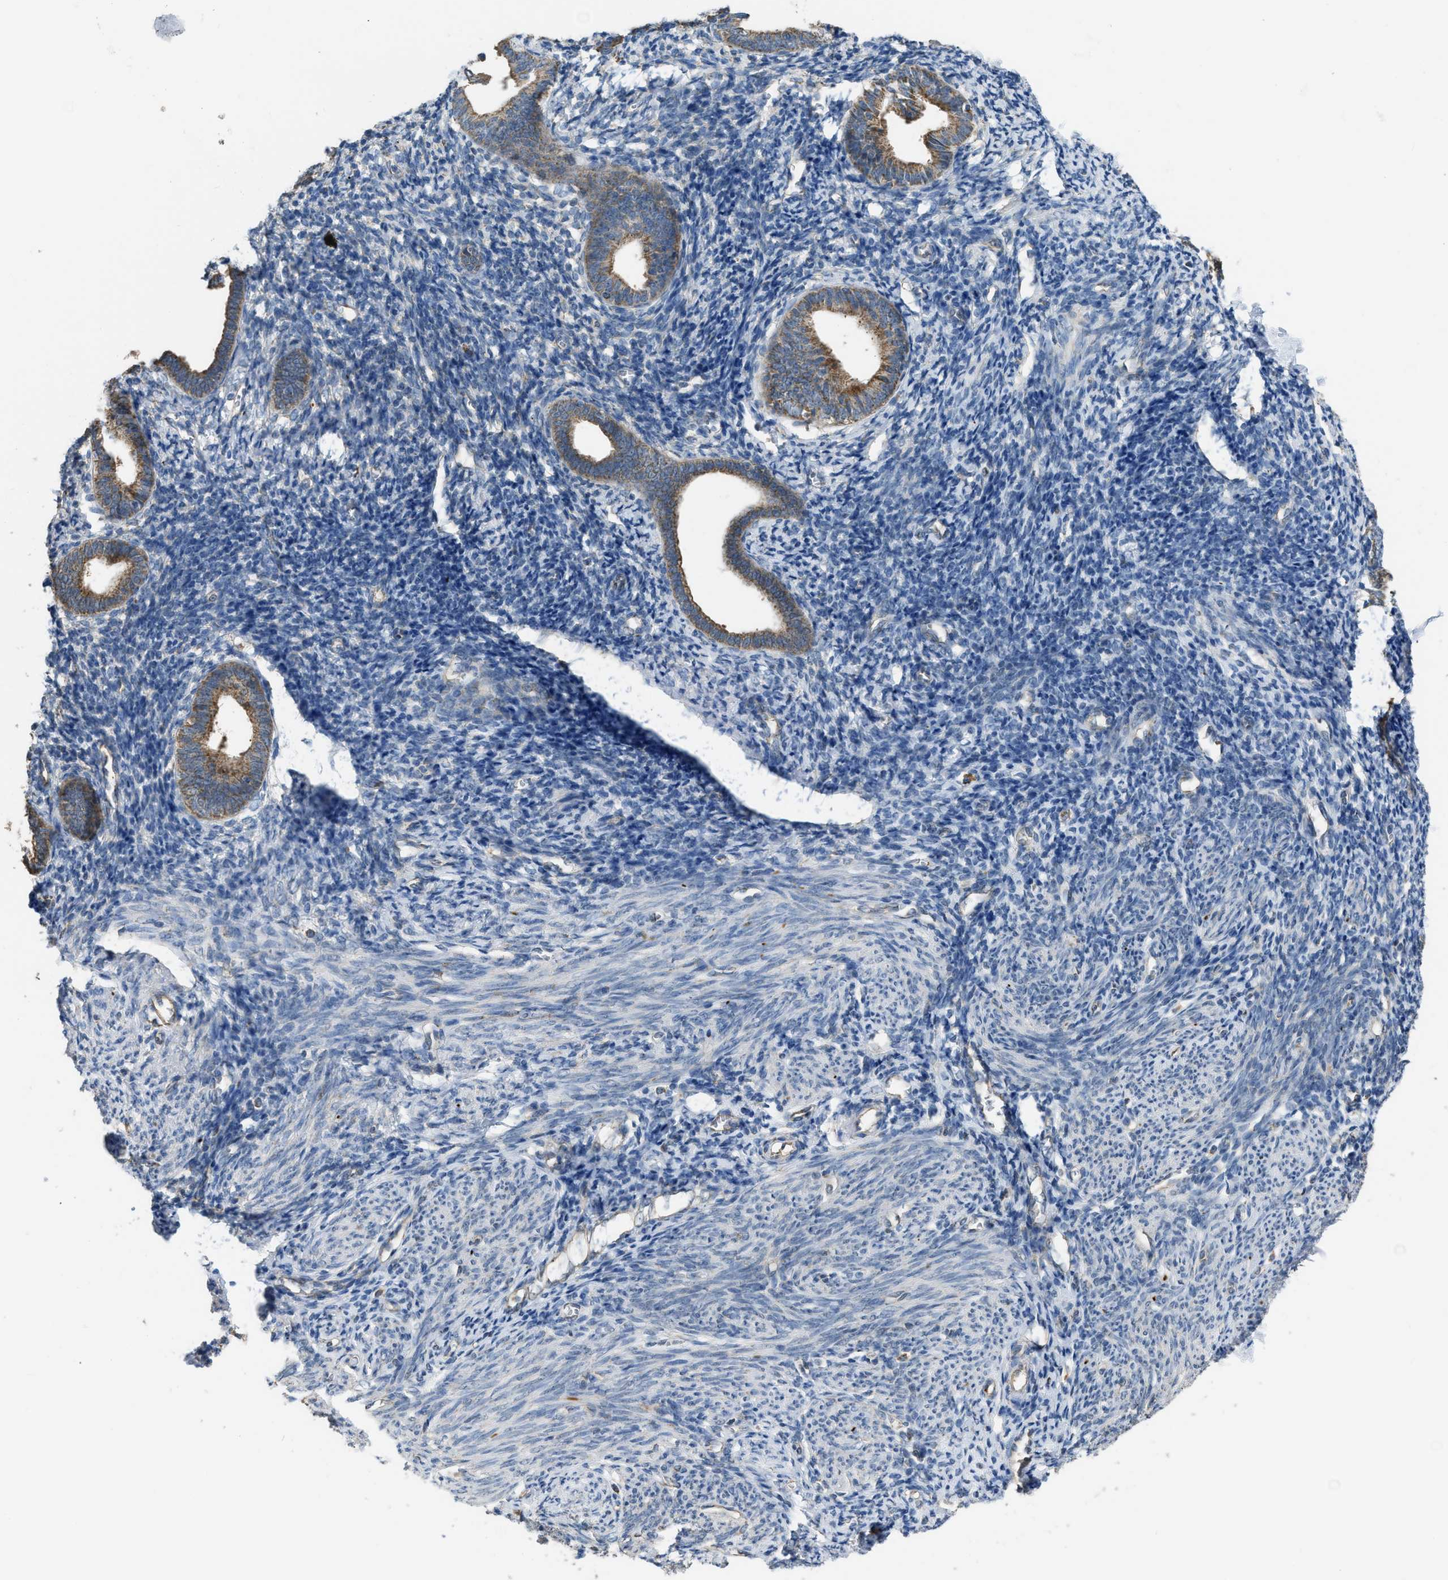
{"staining": {"intensity": "weak", "quantity": "25%-75%", "location": "cytoplasmic/membranous"}, "tissue": "endometrium", "cell_type": "Cells in endometrial stroma", "image_type": "normal", "snomed": [{"axis": "morphology", "description": "Normal tissue, NOS"}, {"axis": "morphology", "description": "Adenocarcinoma, NOS"}, {"axis": "topography", "description": "Endometrium"}], "caption": "Protein staining reveals weak cytoplasmic/membranous staining in about 25%-75% of cells in endometrial stroma in normal endometrium.", "gene": "ETFB", "patient": {"sex": "female", "age": 57}}